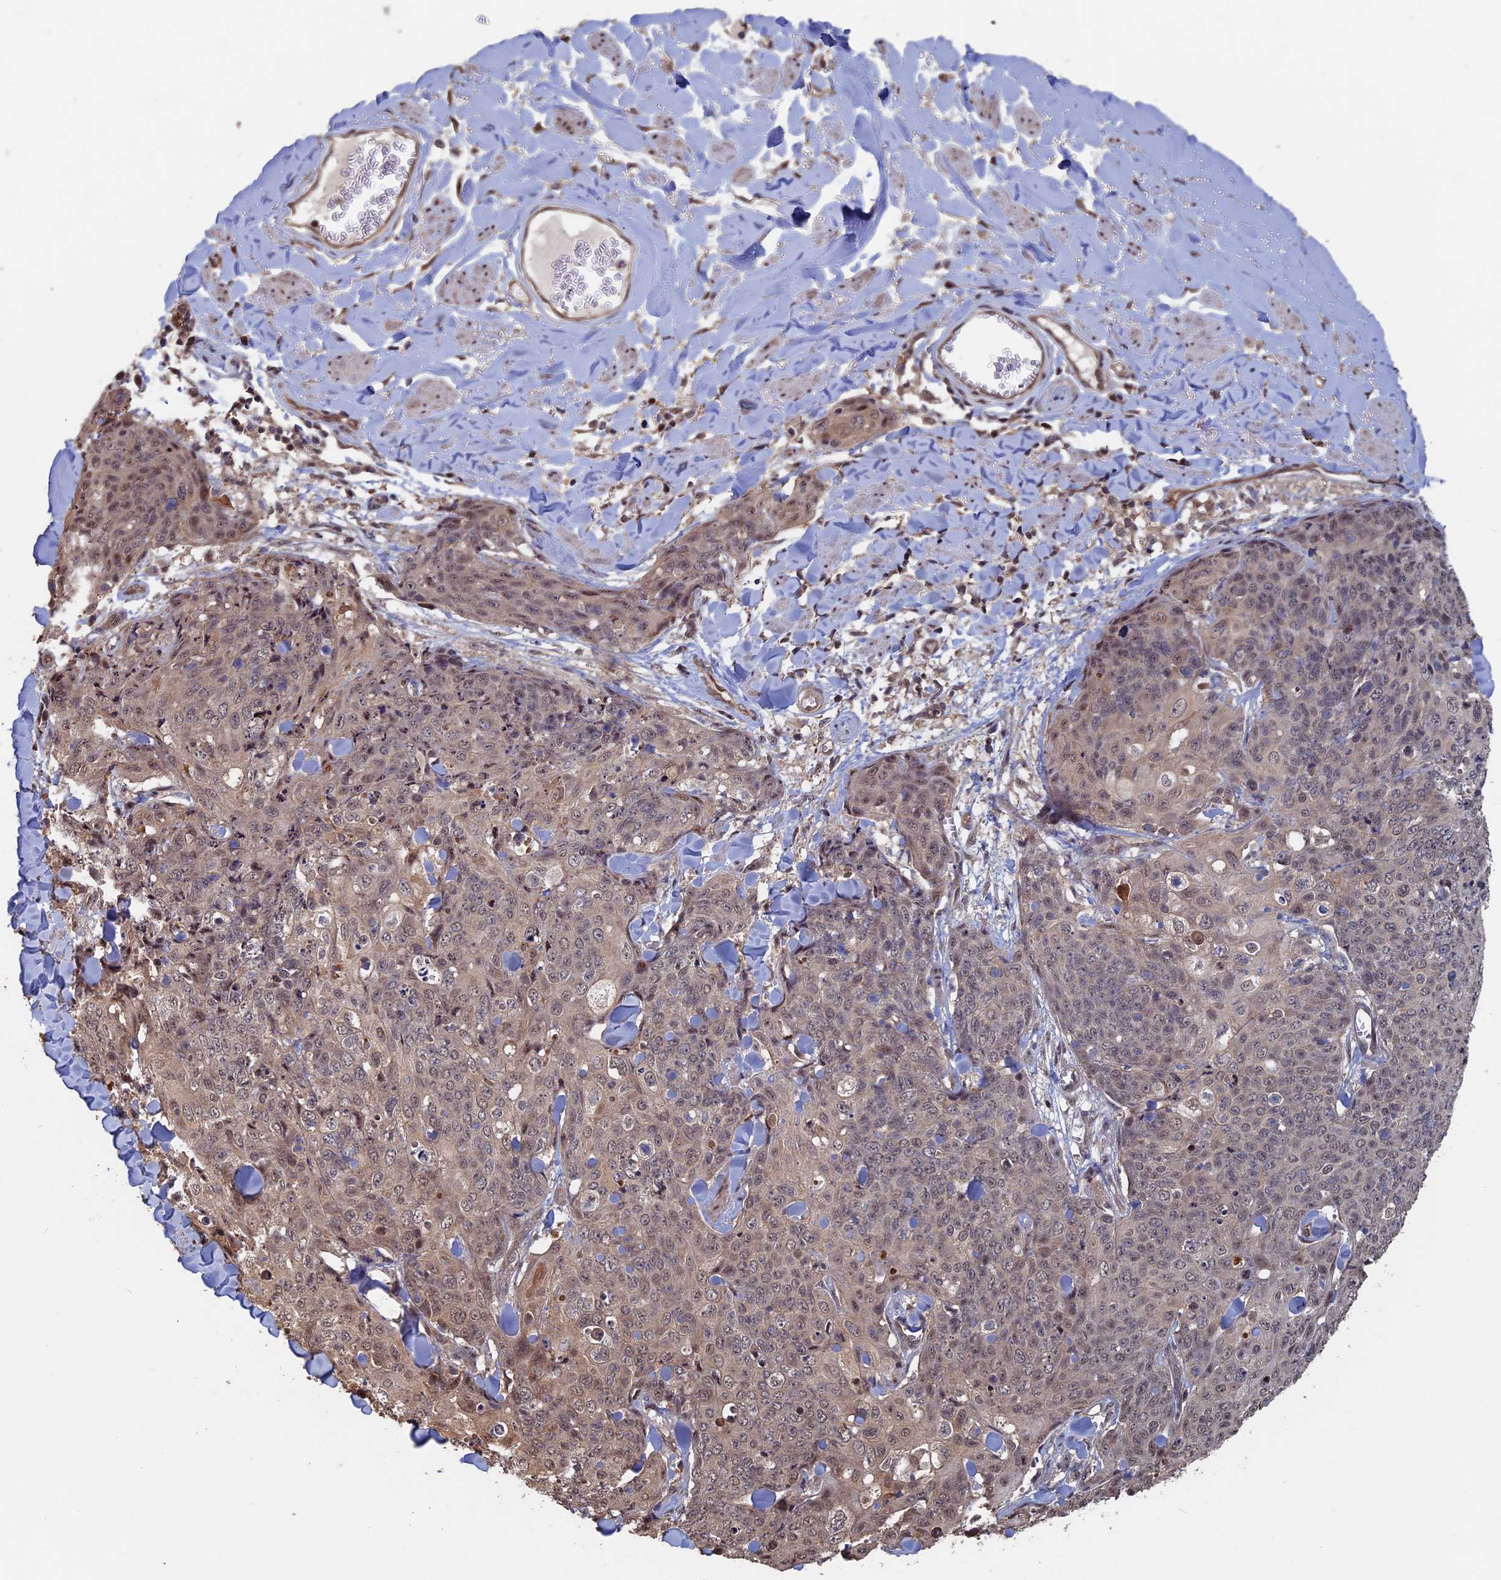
{"staining": {"intensity": "weak", "quantity": ">75%", "location": "cytoplasmic/membranous,nuclear"}, "tissue": "skin cancer", "cell_type": "Tumor cells", "image_type": "cancer", "snomed": [{"axis": "morphology", "description": "Squamous cell carcinoma, NOS"}, {"axis": "topography", "description": "Skin"}, {"axis": "topography", "description": "Vulva"}], "caption": "About >75% of tumor cells in squamous cell carcinoma (skin) reveal weak cytoplasmic/membranous and nuclear protein staining as visualized by brown immunohistochemical staining.", "gene": "KIAA1328", "patient": {"sex": "female", "age": 85}}